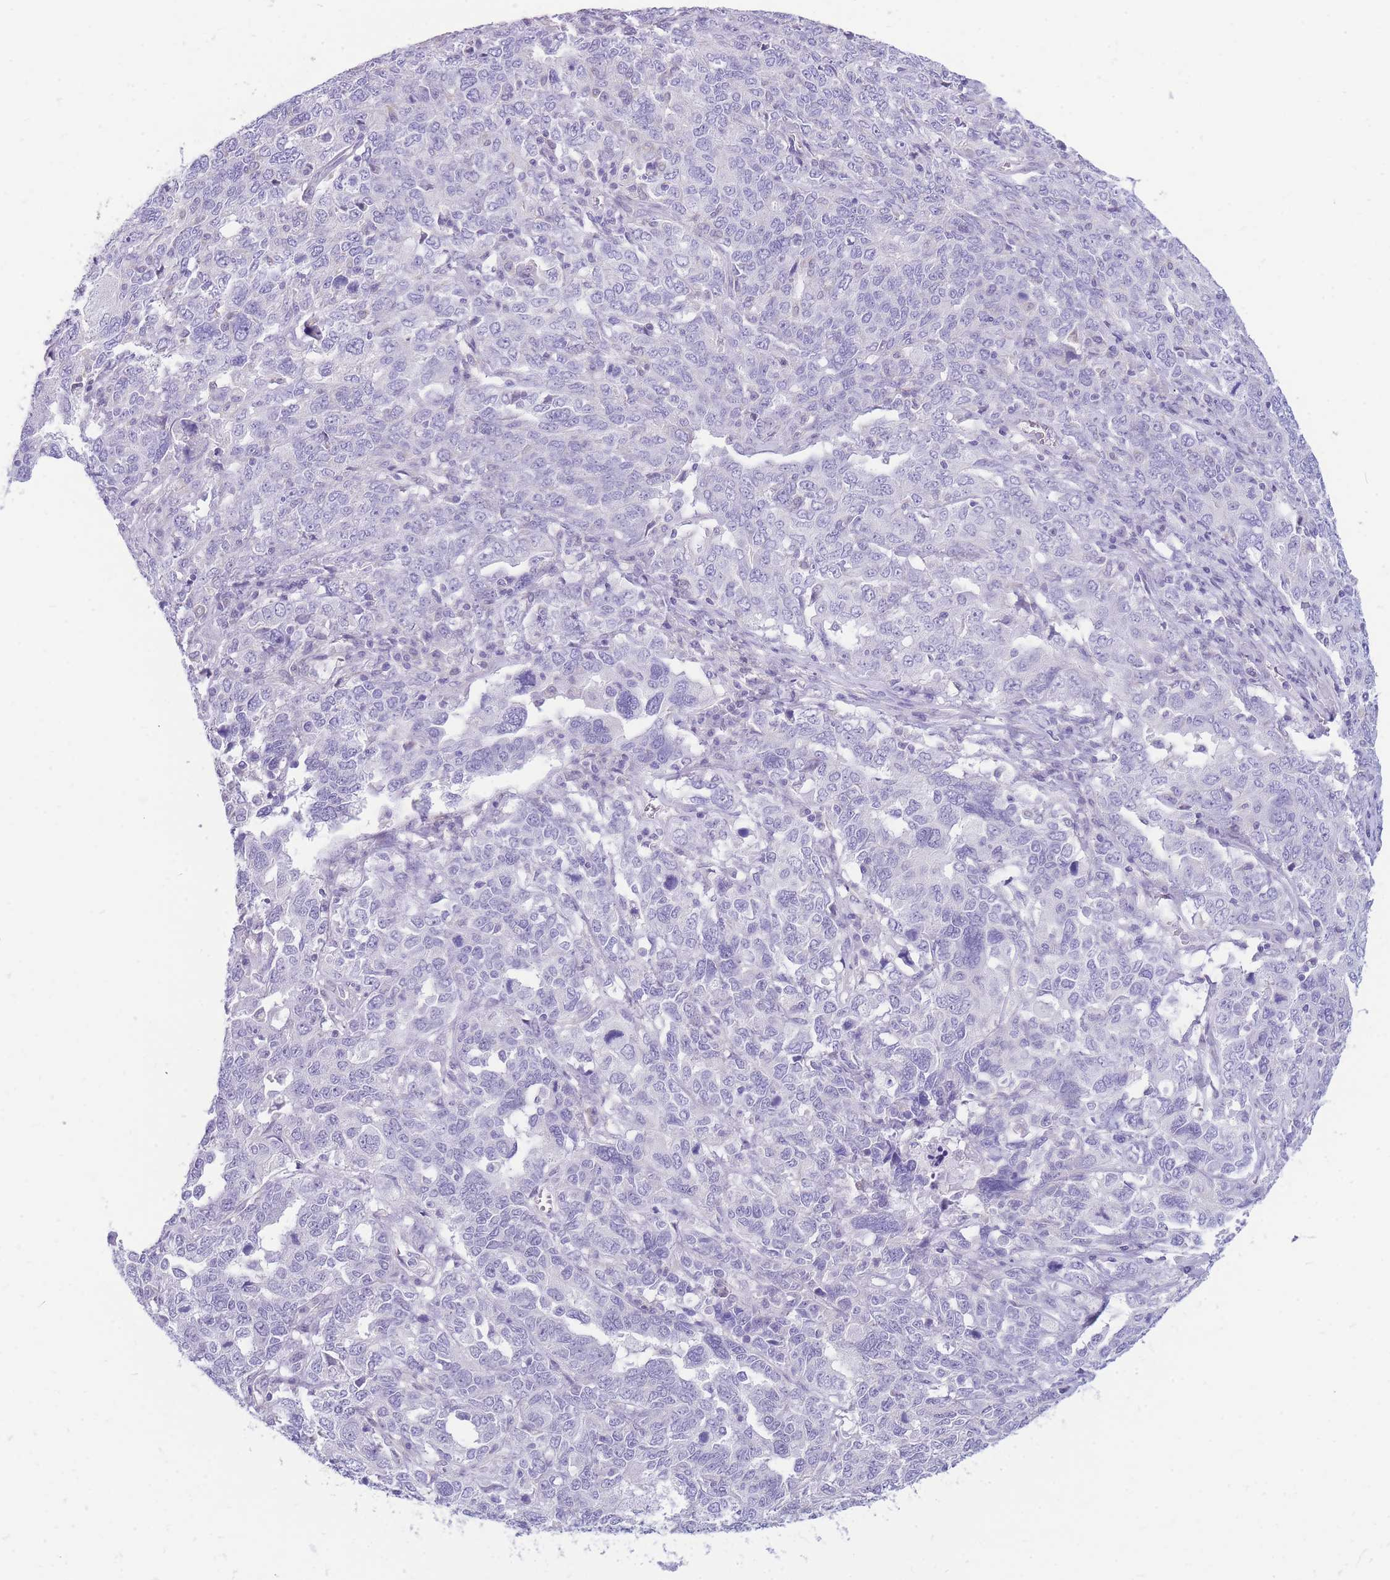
{"staining": {"intensity": "negative", "quantity": "none", "location": "none"}, "tissue": "ovarian cancer", "cell_type": "Tumor cells", "image_type": "cancer", "snomed": [{"axis": "morphology", "description": "Carcinoma, endometroid"}, {"axis": "topography", "description": "Ovary"}], "caption": "High power microscopy histopathology image of an immunohistochemistry photomicrograph of ovarian cancer, revealing no significant expression in tumor cells.", "gene": "ZNF311", "patient": {"sex": "female", "age": 62}}